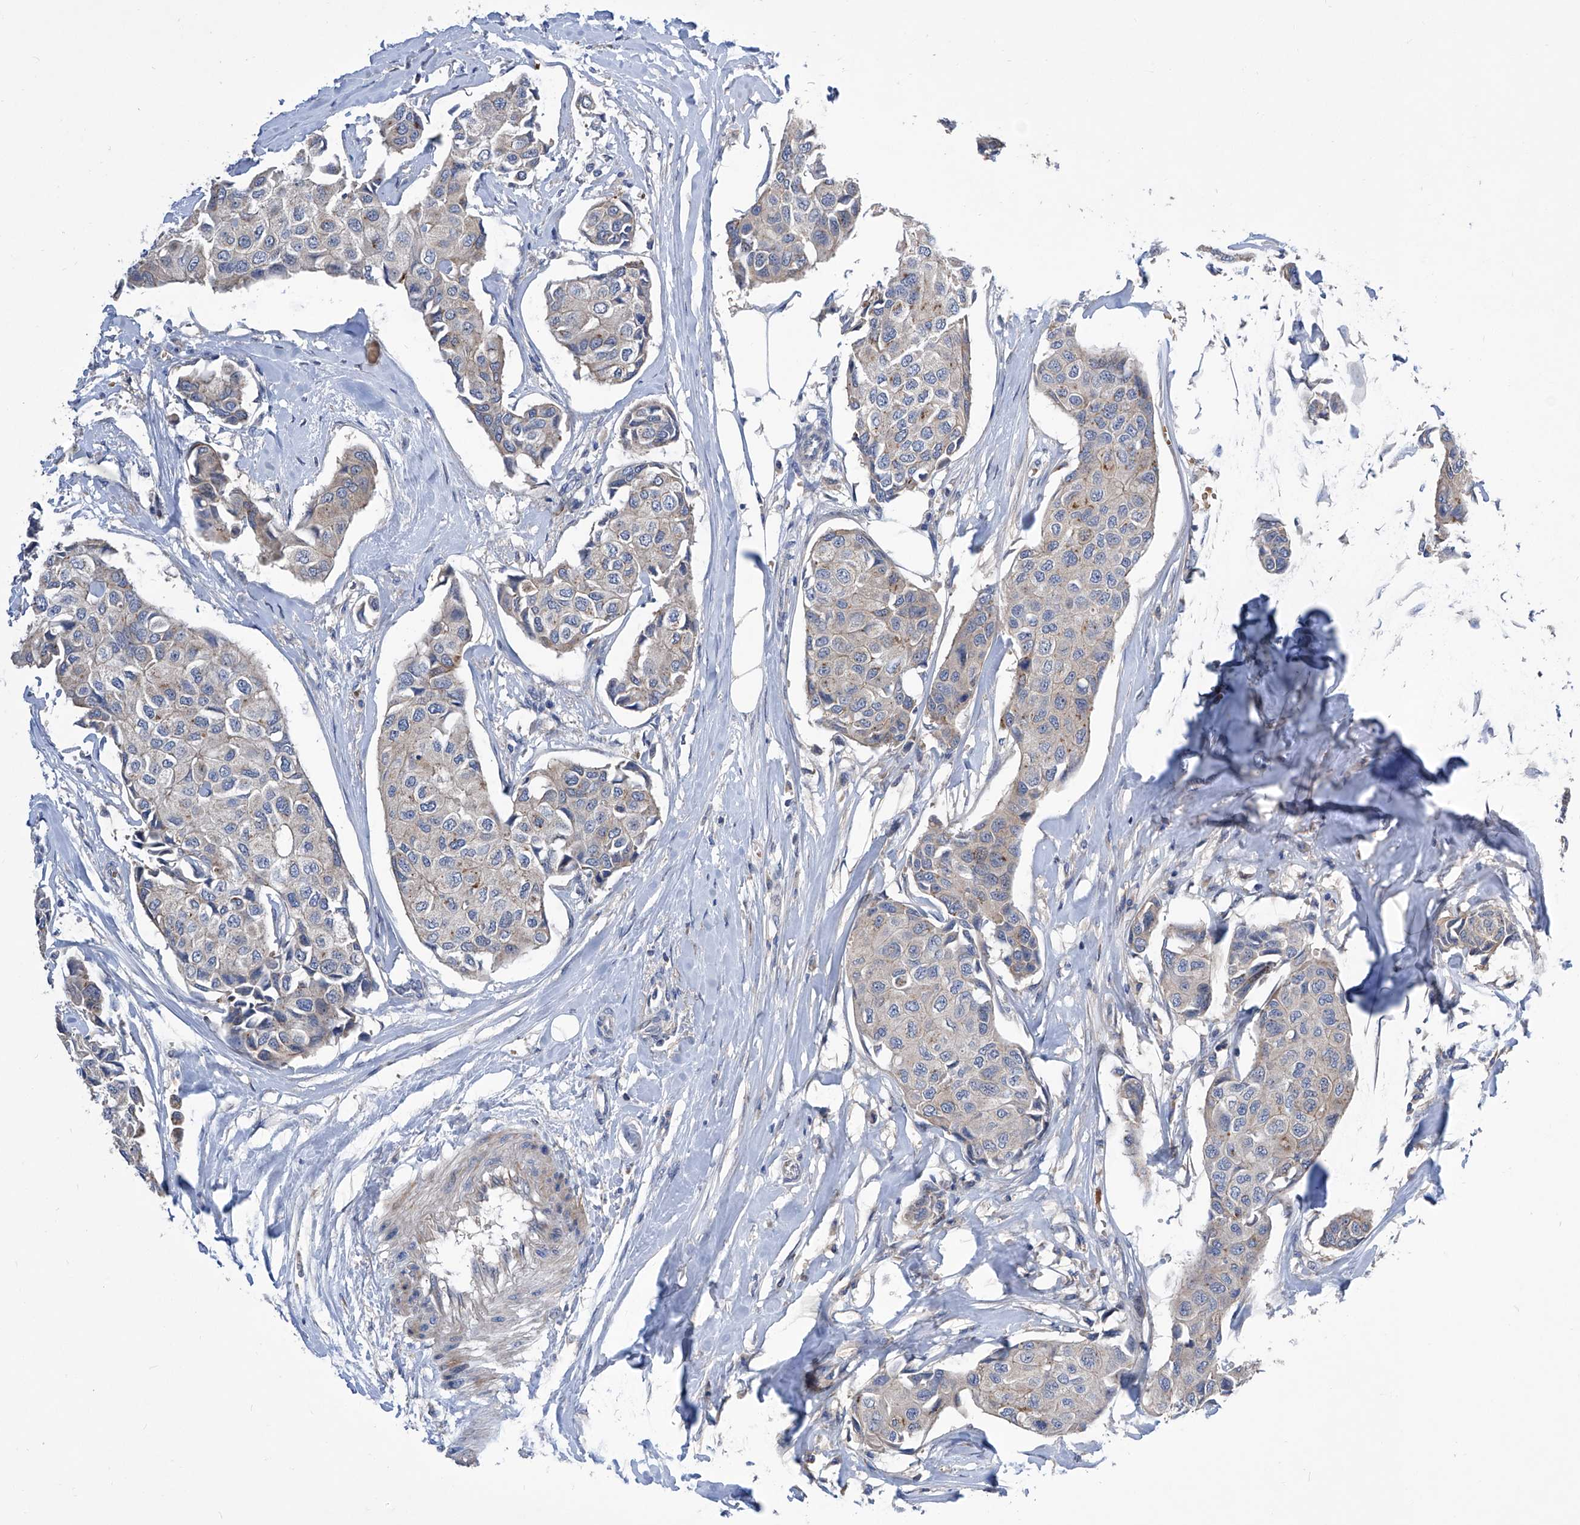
{"staining": {"intensity": "negative", "quantity": "none", "location": "none"}, "tissue": "breast cancer", "cell_type": "Tumor cells", "image_type": "cancer", "snomed": [{"axis": "morphology", "description": "Duct carcinoma"}, {"axis": "topography", "description": "Breast"}], "caption": "Tumor cells show no significant protein positivity in breast invasive ductal carcinoma.", "gene": "USF3", "patient": {"sex": "female", "age": 80}}